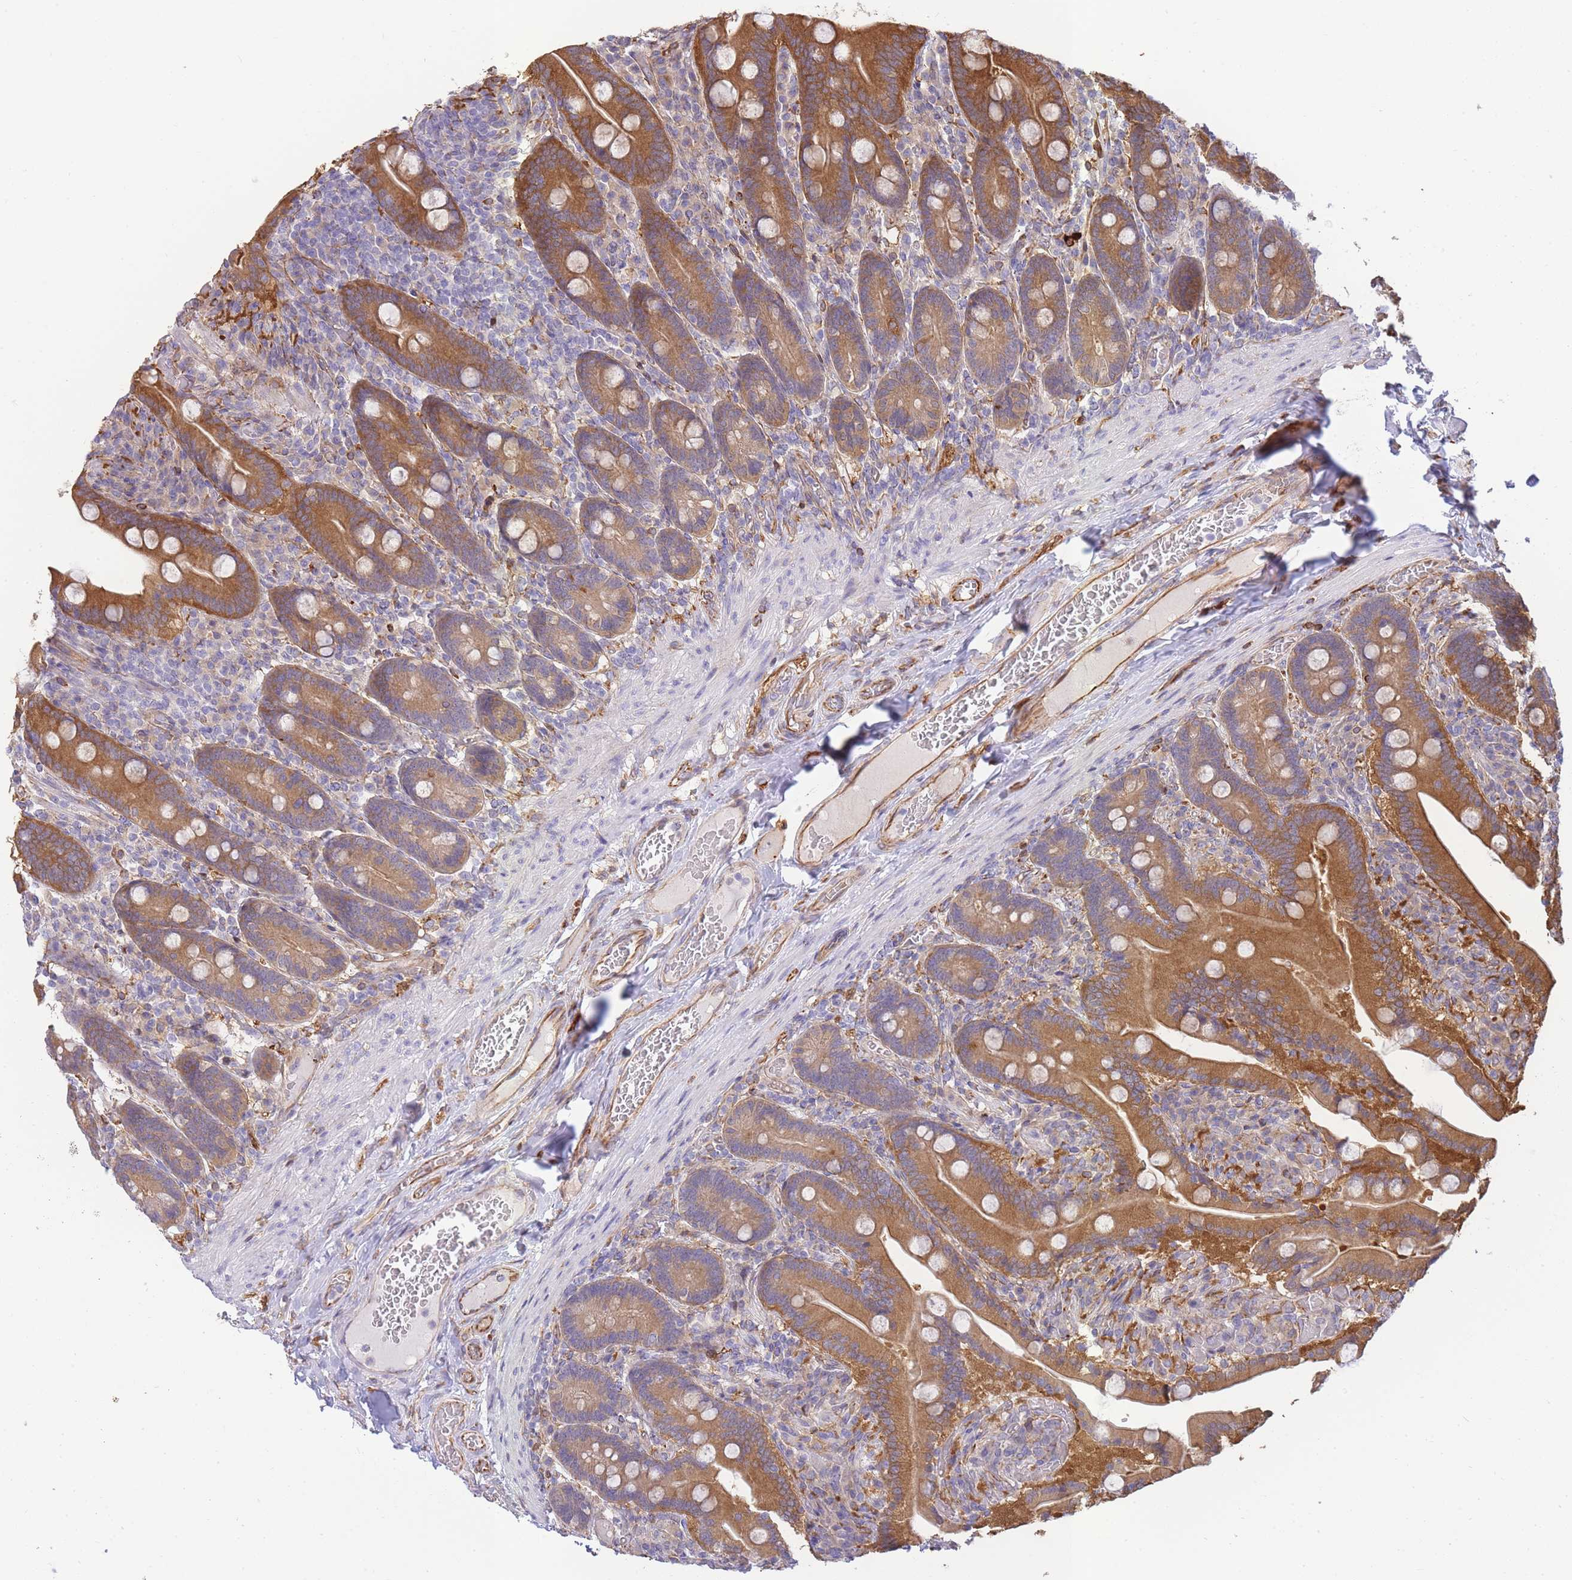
{"staining": {"intensity": "moderate", "quantity": ">75%", "location": "cytoplasmic/membranous"}, "tissue": "duodenum", "cell_type": "Glandular cells", "image_type": "normal", "snomed": [{"axis": "morphology", "description": "Normal tissue, NOS"}, {"axis": "topography", "description": "Duodenum"}], "caption": "The histopathology image exhibits a brown stain indicating the presence of a protein in the cytoplasmic/membranous of glandular cells in duodenum.", "gene": "ECPAS", "patient": {"sex": "female", "age": 62}}